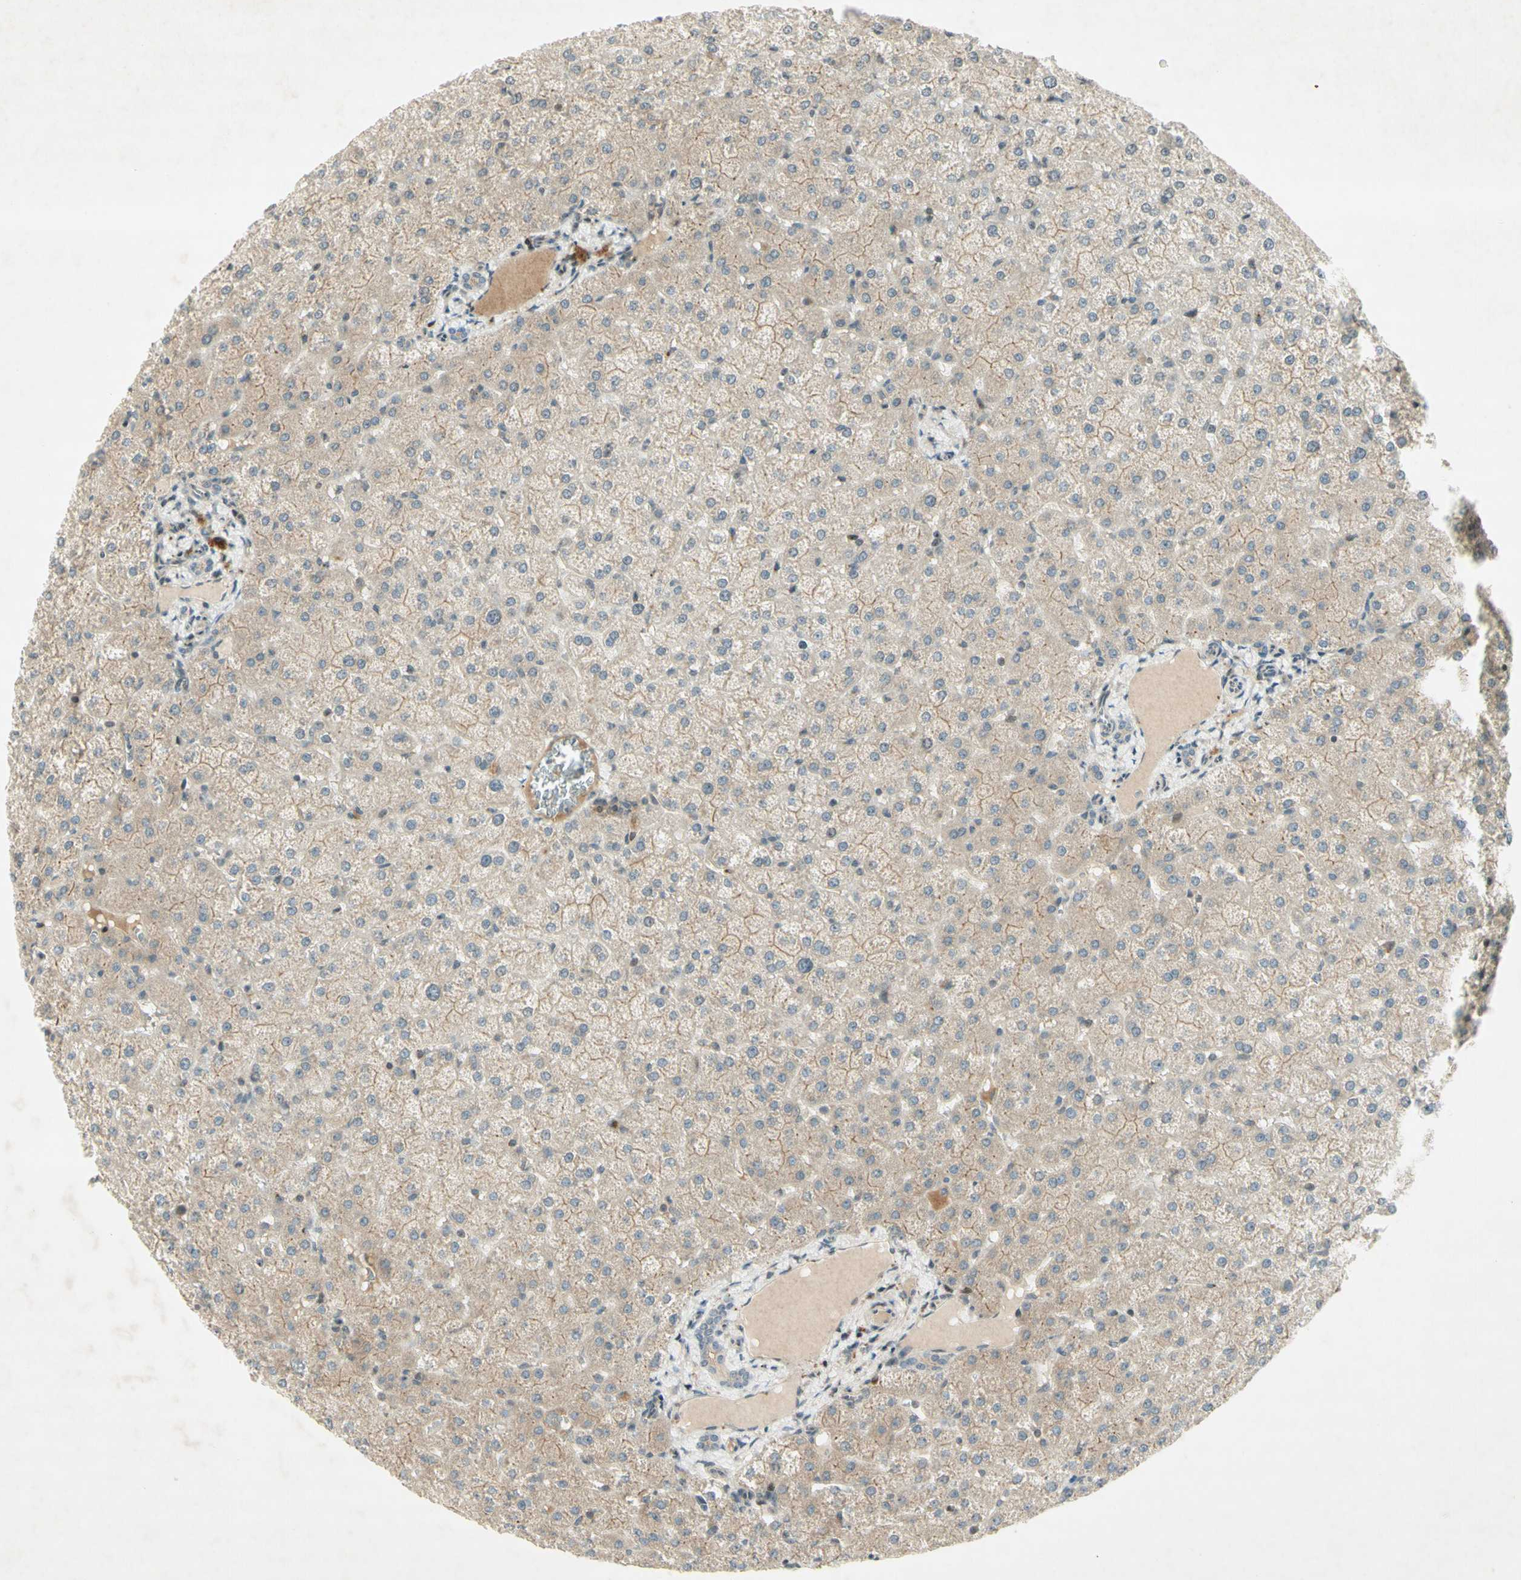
{"staining": {"intensity": "weak", "quantity": "25%-75%", "location": "cytoplasmic/membranous"}, "tissue": "liver", "cell_type": "Cholangiocytes", "image_type": "normal", "snomed": [{"axis": "morphology", "description": "Normal tissue, NOS"}, {"axis": "topography", "description": "Liver"}], "caption": "Brown immunohistochemical staining in benign human liver demonstrates weak cytoplasmic/membranous expression in about 25%-75% of cholangiocytes.", "gene": "ETF1", "patient": {"sex": "female", "age": 32}}